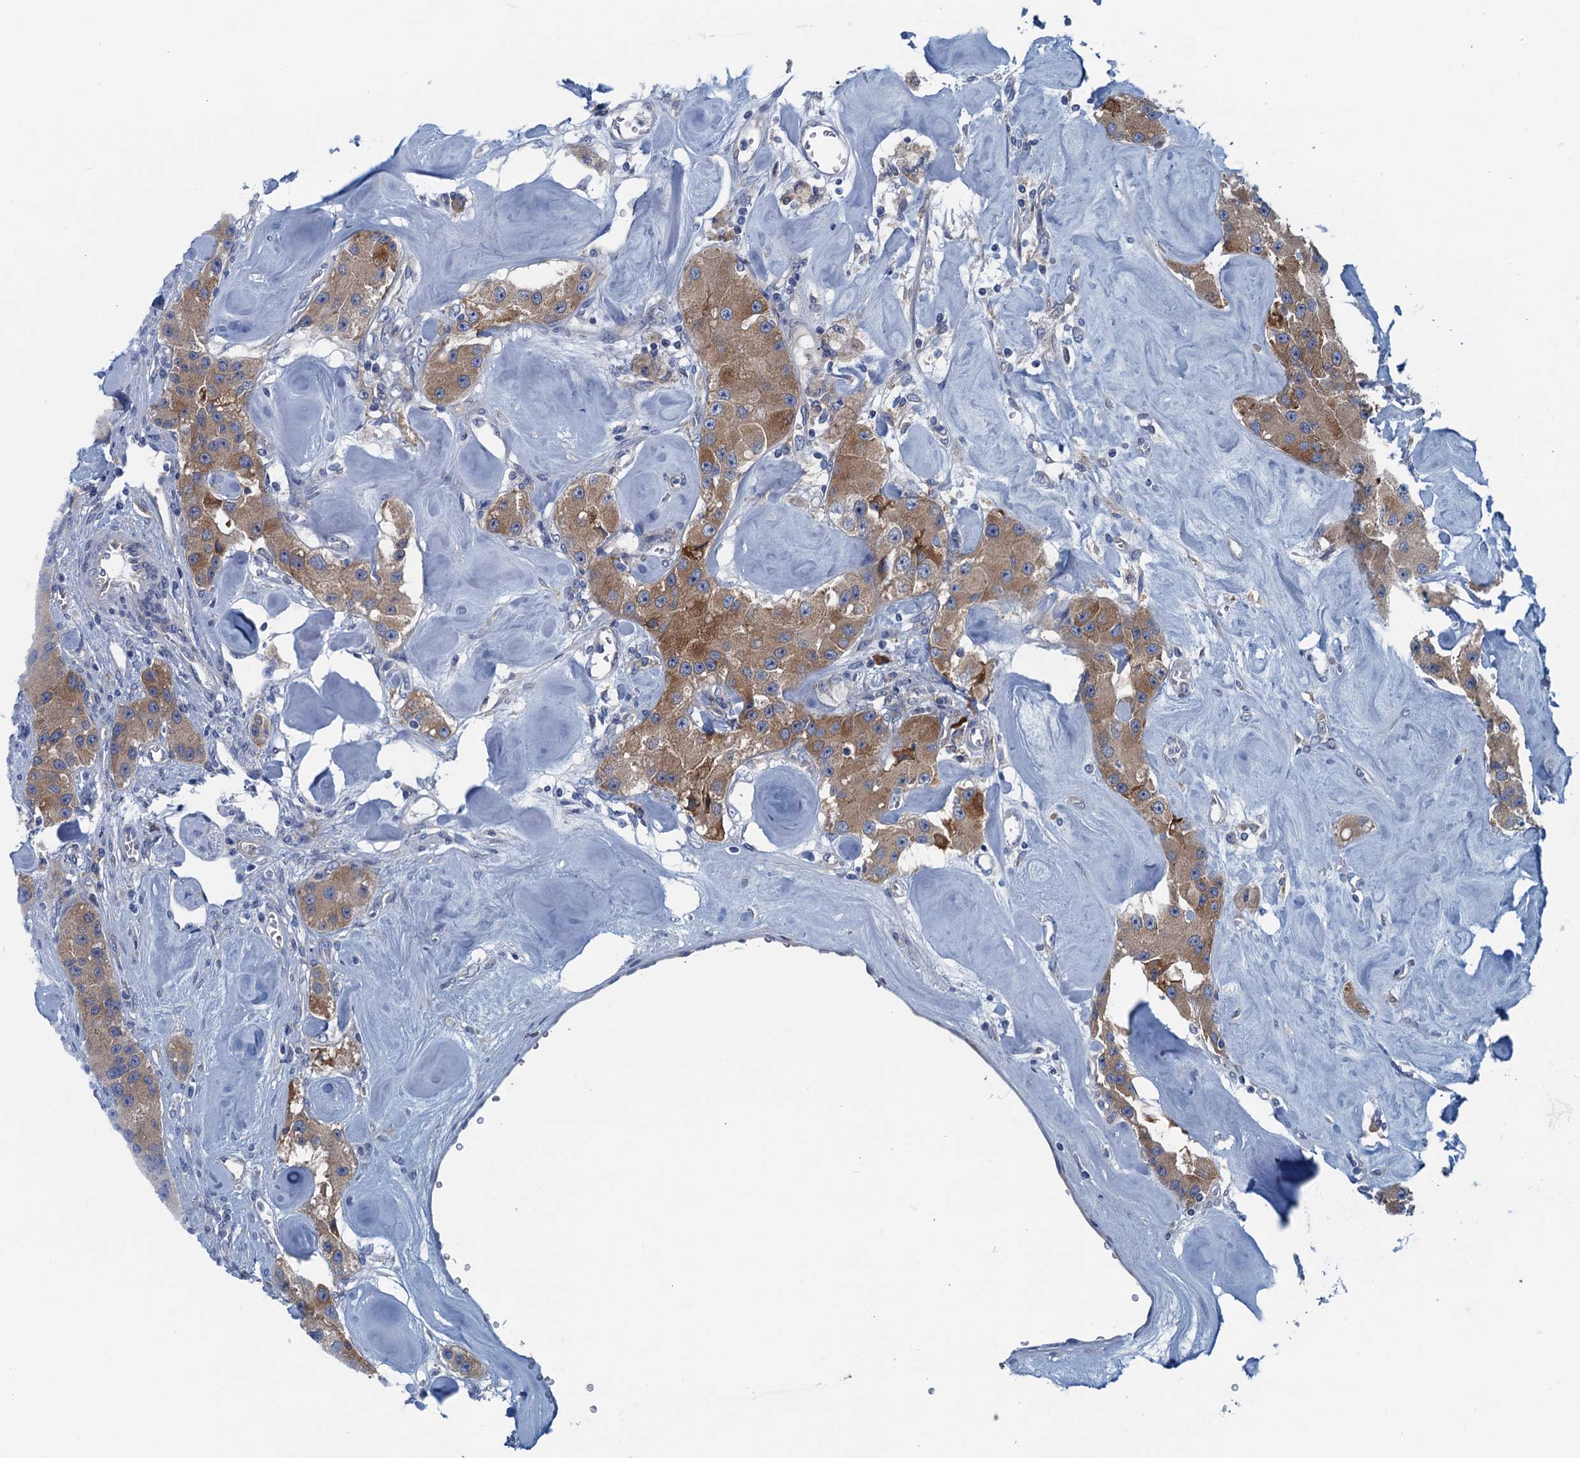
{"staining": {"intensity": "moderate", "quantity": ">75%", "location": "cytoplasmic/membranous"}, "tissue": "carcinoid", "cell_type": "Tumor cells", "image_type": "cancer", "snomed": [{"axis": "morphology", "description": "Carcinoid, malignant, NOS"}, {"axis": "topography", "description": "Pancreas"}], "caption": "DAB (3,3'-diaminobenzidine) immunohistochemical staining of human carcinoid displays moderate cytoplasmic/membranous protein expression in about >75% of tumor cells. (DAB = brown stain, brightfield microscopy at high magnification).", "gene": "MYDGF", "patient": {"sex": "male", "age": 41}}